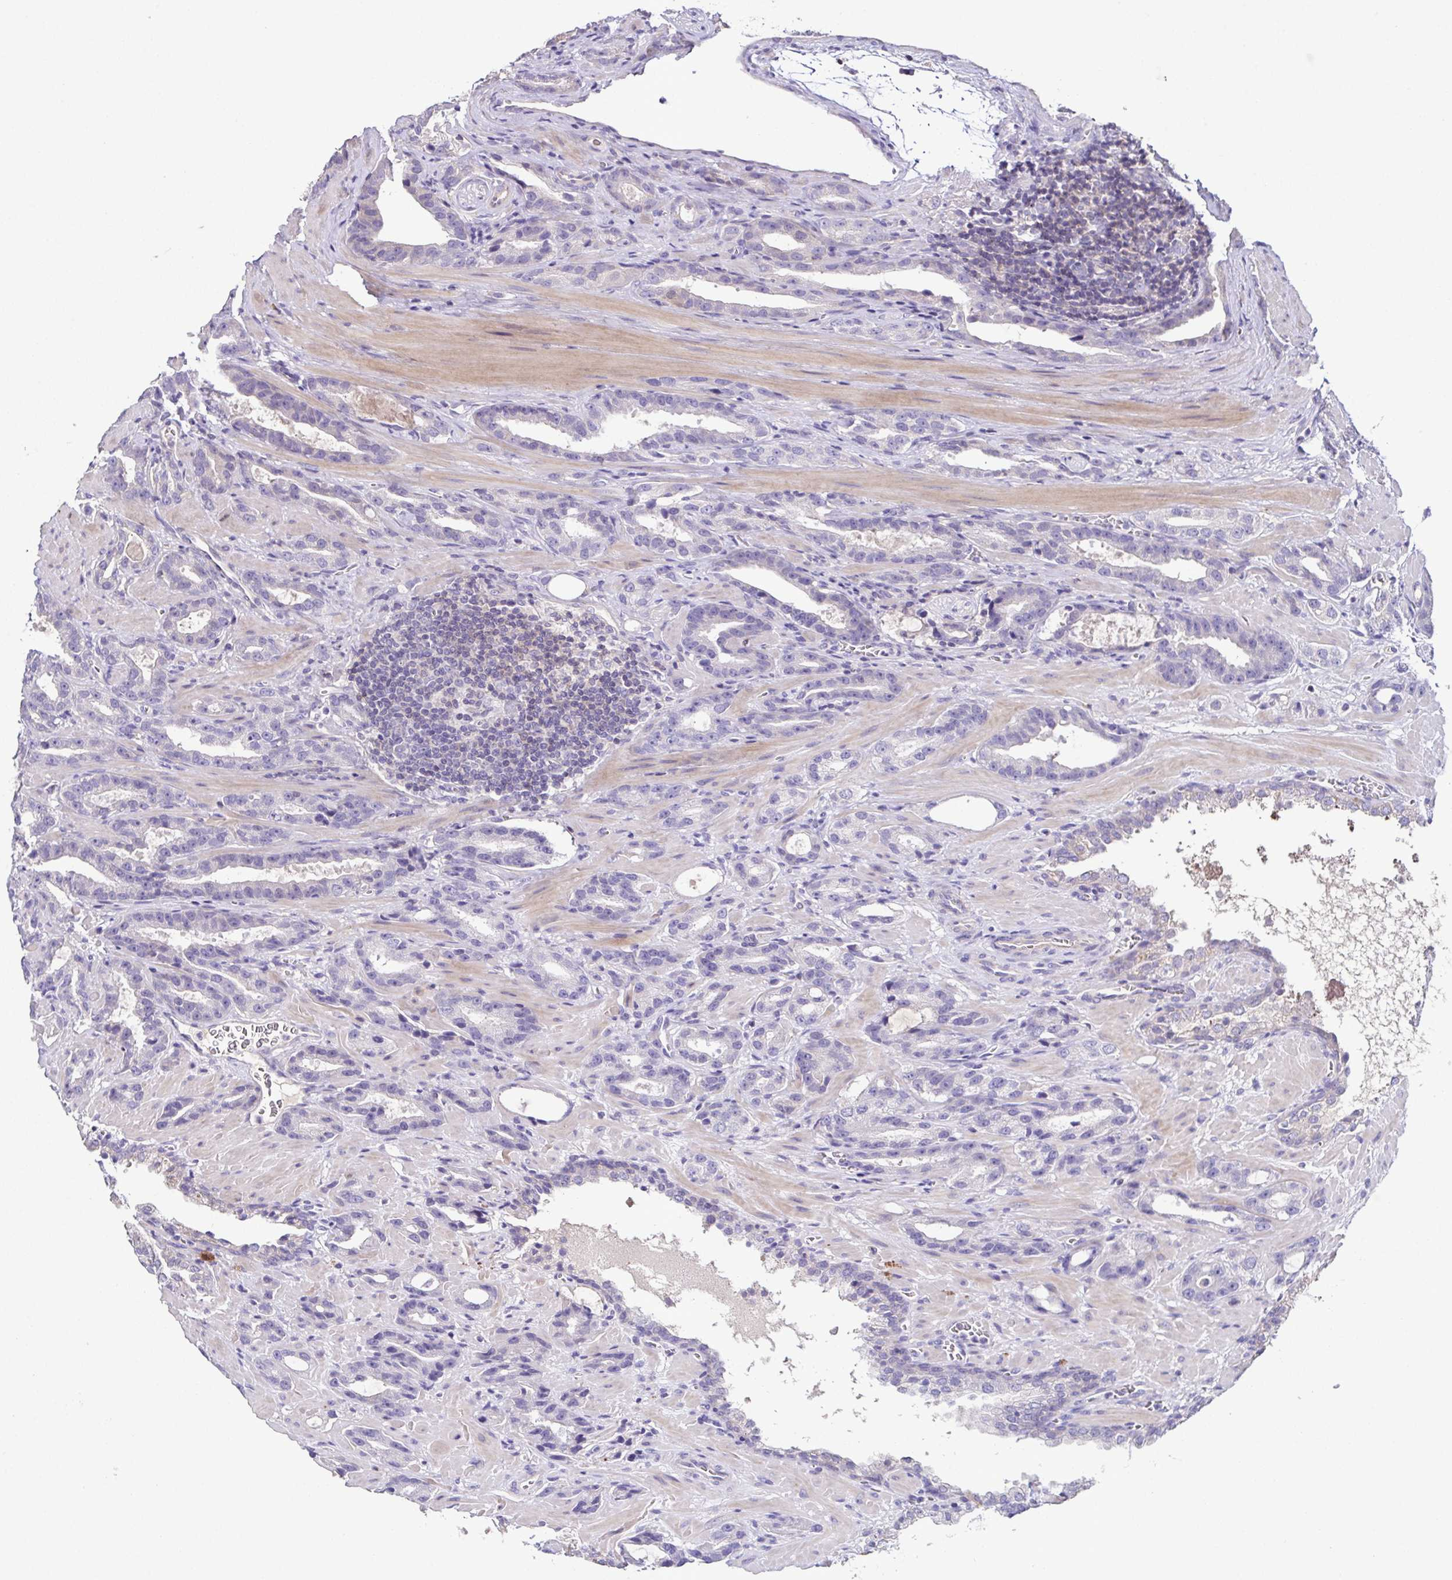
{"staining": {"intensity": "negative", "quantity": "none", "location": "none"}, "tissue": "prostate cancer", "cell_type": "Tumor cells", "image_type": "cancer", "snomed": [{"axis": "morphology", "description": "Adenocarcinoma, High grade"}, {"axis": "topography", "description": "Prostate"}], "caption": "This is an IHC histopathology image of human adenocarcinoma (high-grade) (prostate). There is no positivity in tumor cells.", "gene": "MARCO", "patient": {"sex": "male", "age": 65}}